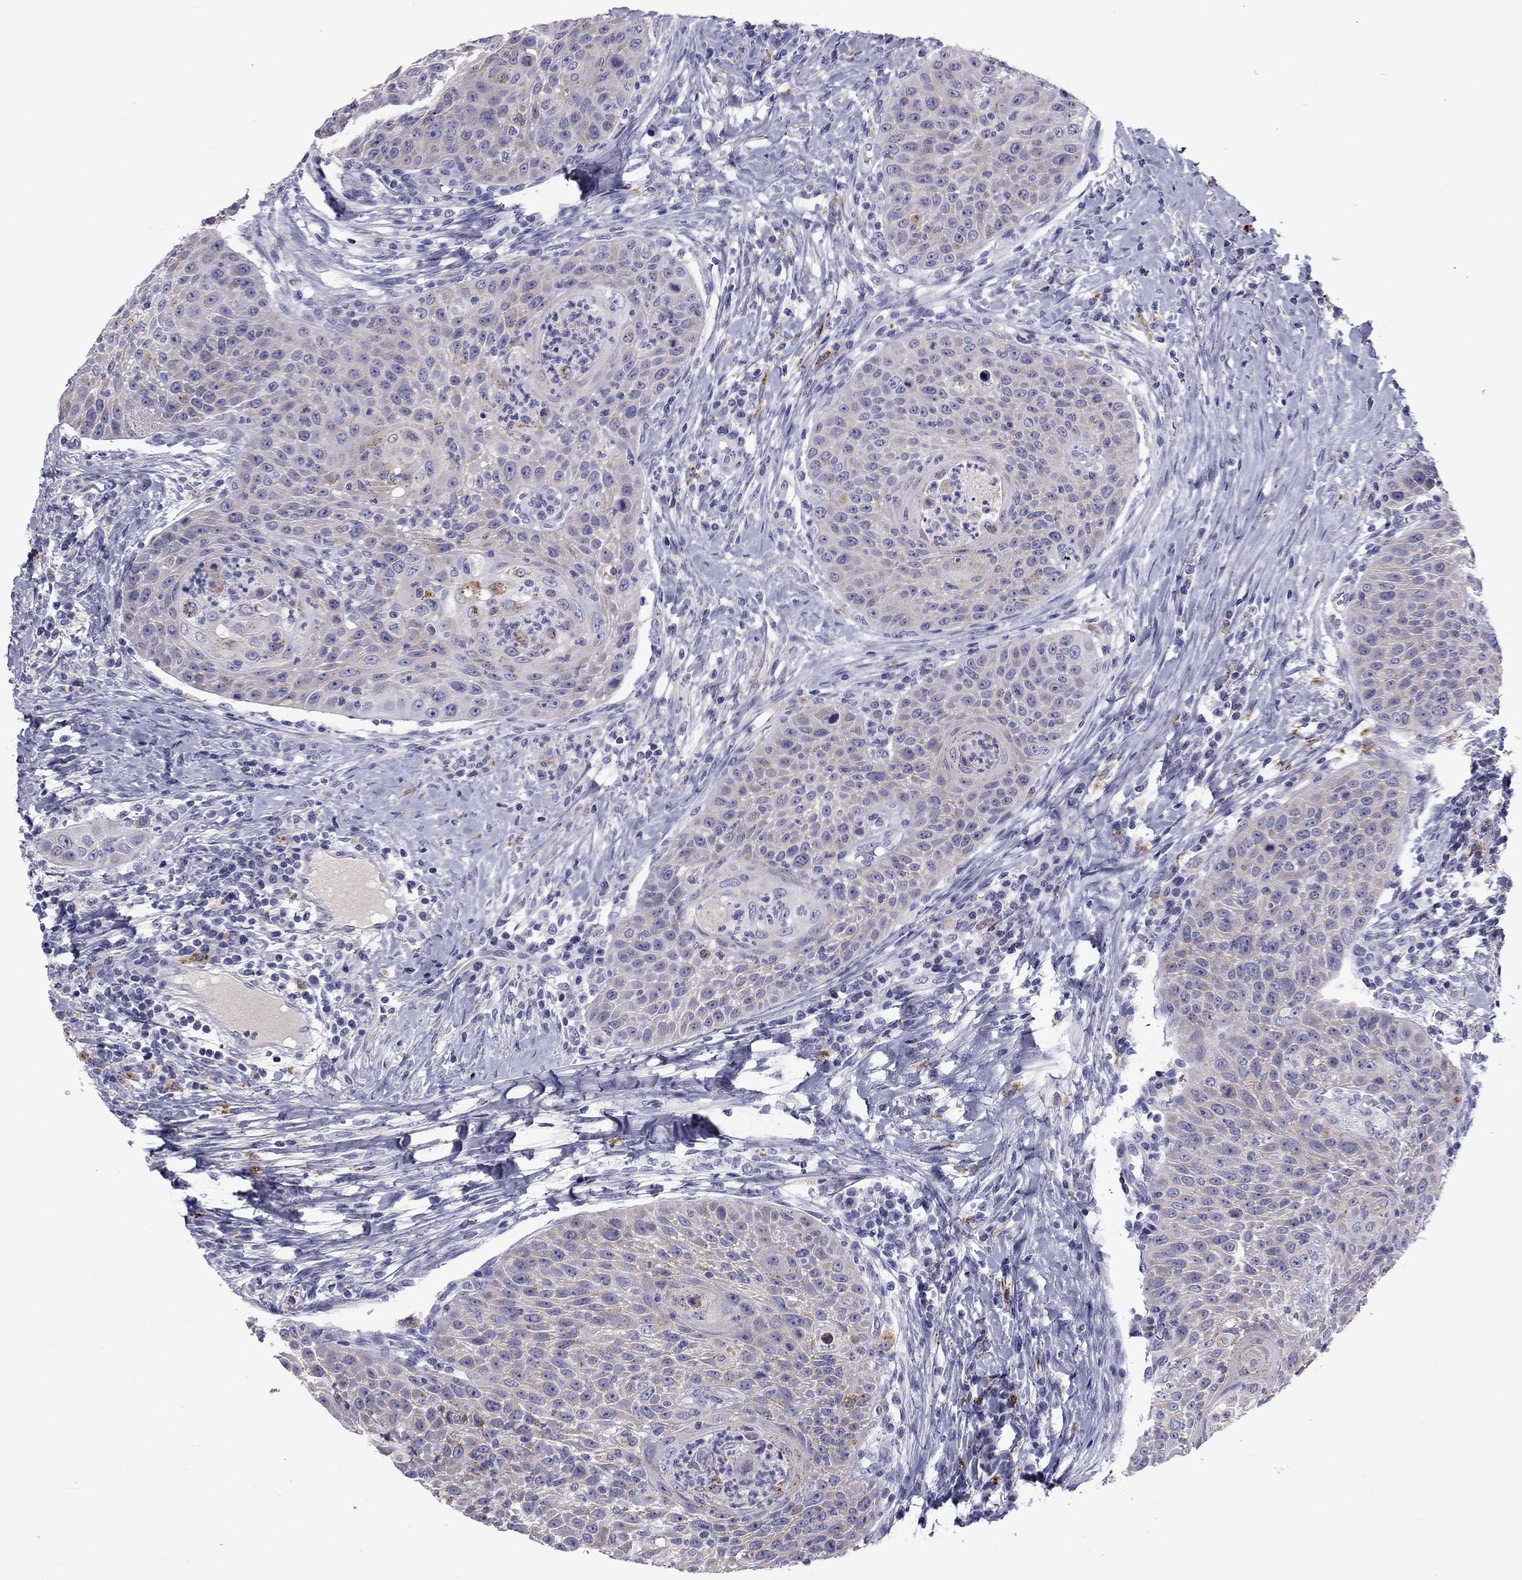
{"staining": {"intensity": "negative", "quantity": "none", "location": "none"}, "tissue": "head and neck cancer", "cell_type": "Tumor cells", "image_type": "cancer", "snomed": [{"axis": "morphology", "description": "Squamous cell carcinoma, NOS"}, {"axis": "topography", "description": "Head-Neck"}], "caption": "Head and neck squamous cell carcinoma stained for a protein using immunohistochemistry (IHC) demonstrates no staining tumor cells.", "gene": "CLPSL2", "patient": {"sex": "male", "age": 69}}